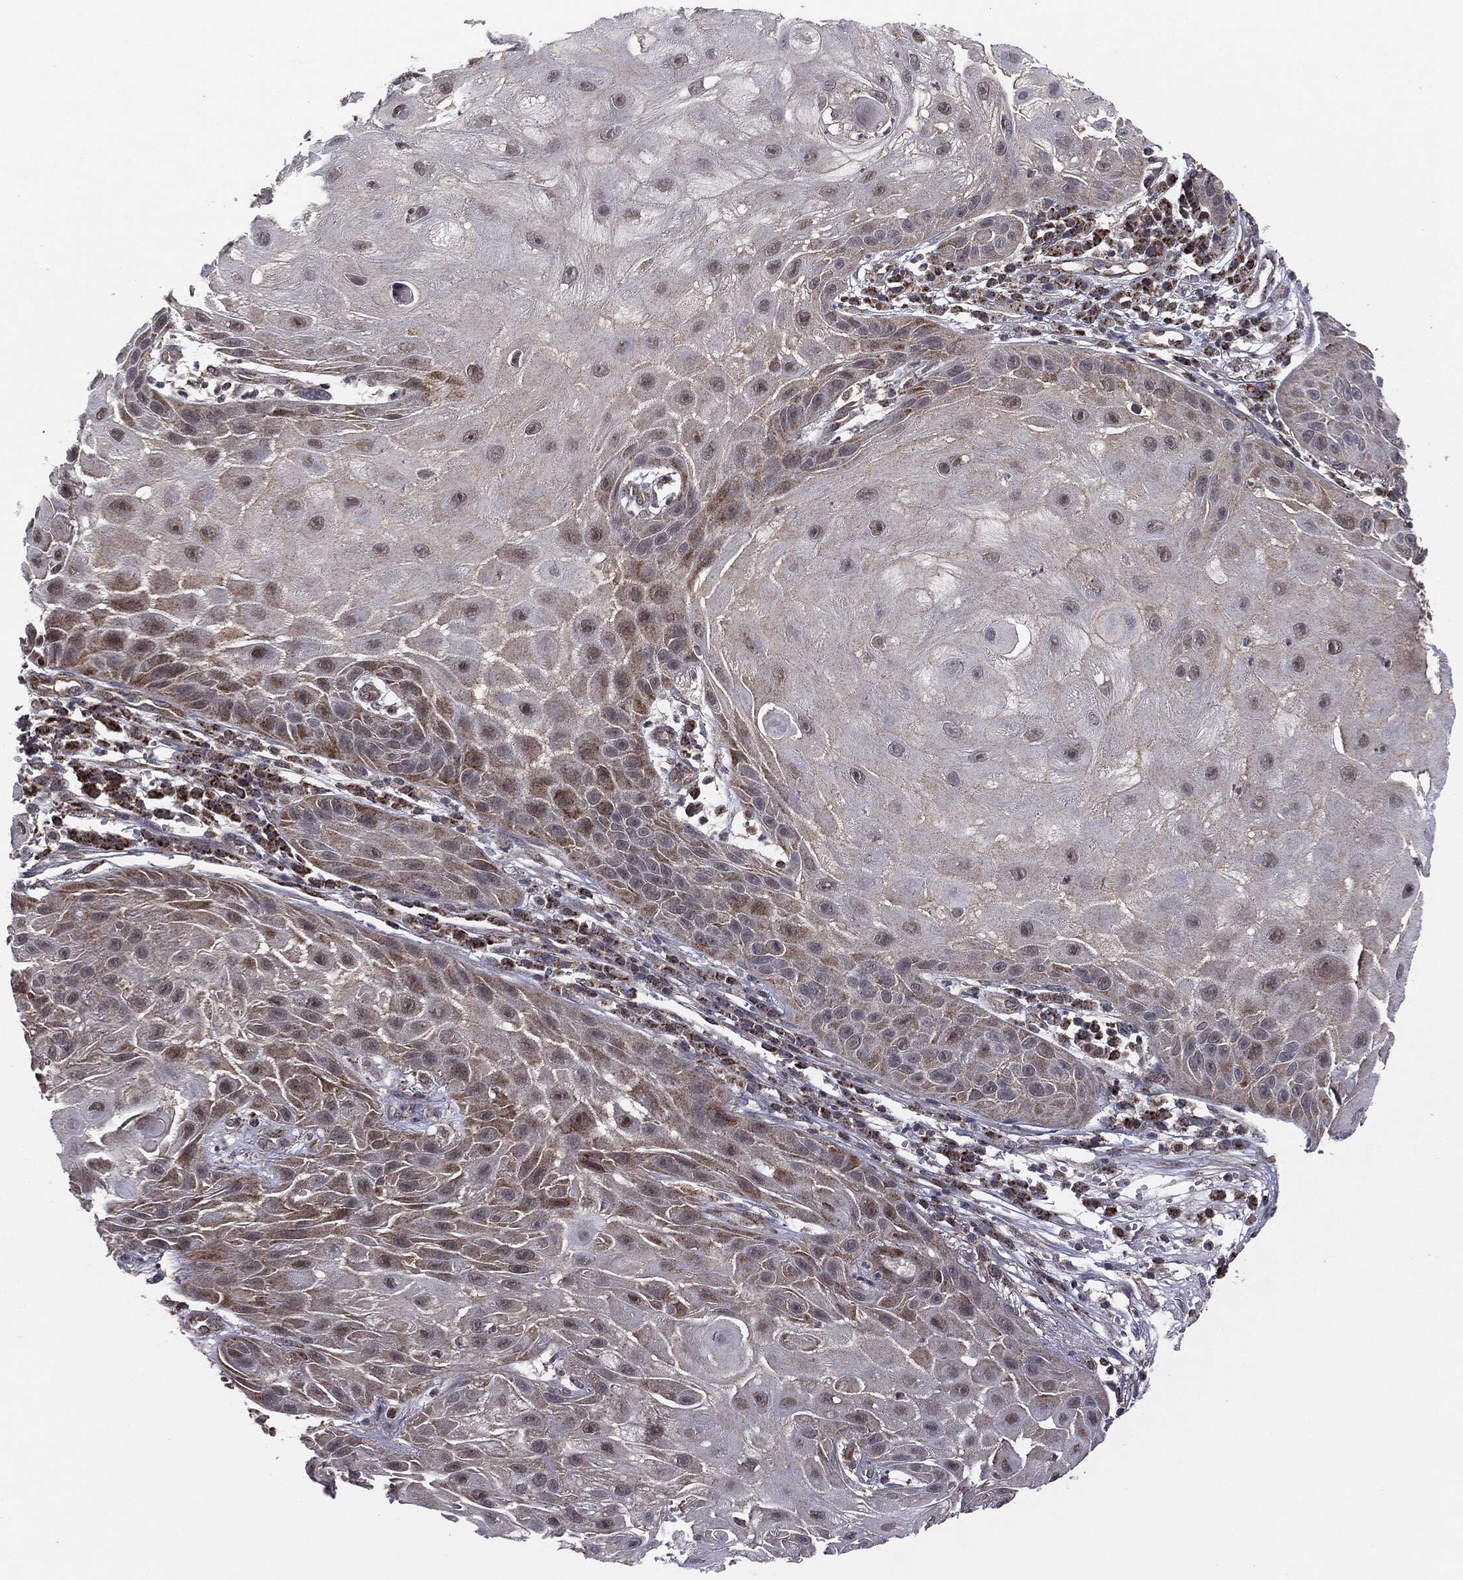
{"staining": {"intensity": "moderate", "quantity": "25%-75%", "location": "cytoplasmic/membranous"}, "tissue": "skin cancer", "cell_type": "Tumor cells", "image_type": "cancer", "snomed": [{"axis": "morphology", "description": "Normal tissue, NOS"}, {"axis": "morphology", "description": "Squamous cell carcinoma, NOS"}, {"axis": "topography", "description": "Skin"}], "caption": "Tumor cells display medium levels of moderate cytoplasmic/membranous positivity in about 25%-75% of cells in human skin cancer (squamous cell carcinoma).", "gene": "MTOR", "patient": {"sex": "male", "age": 79}}